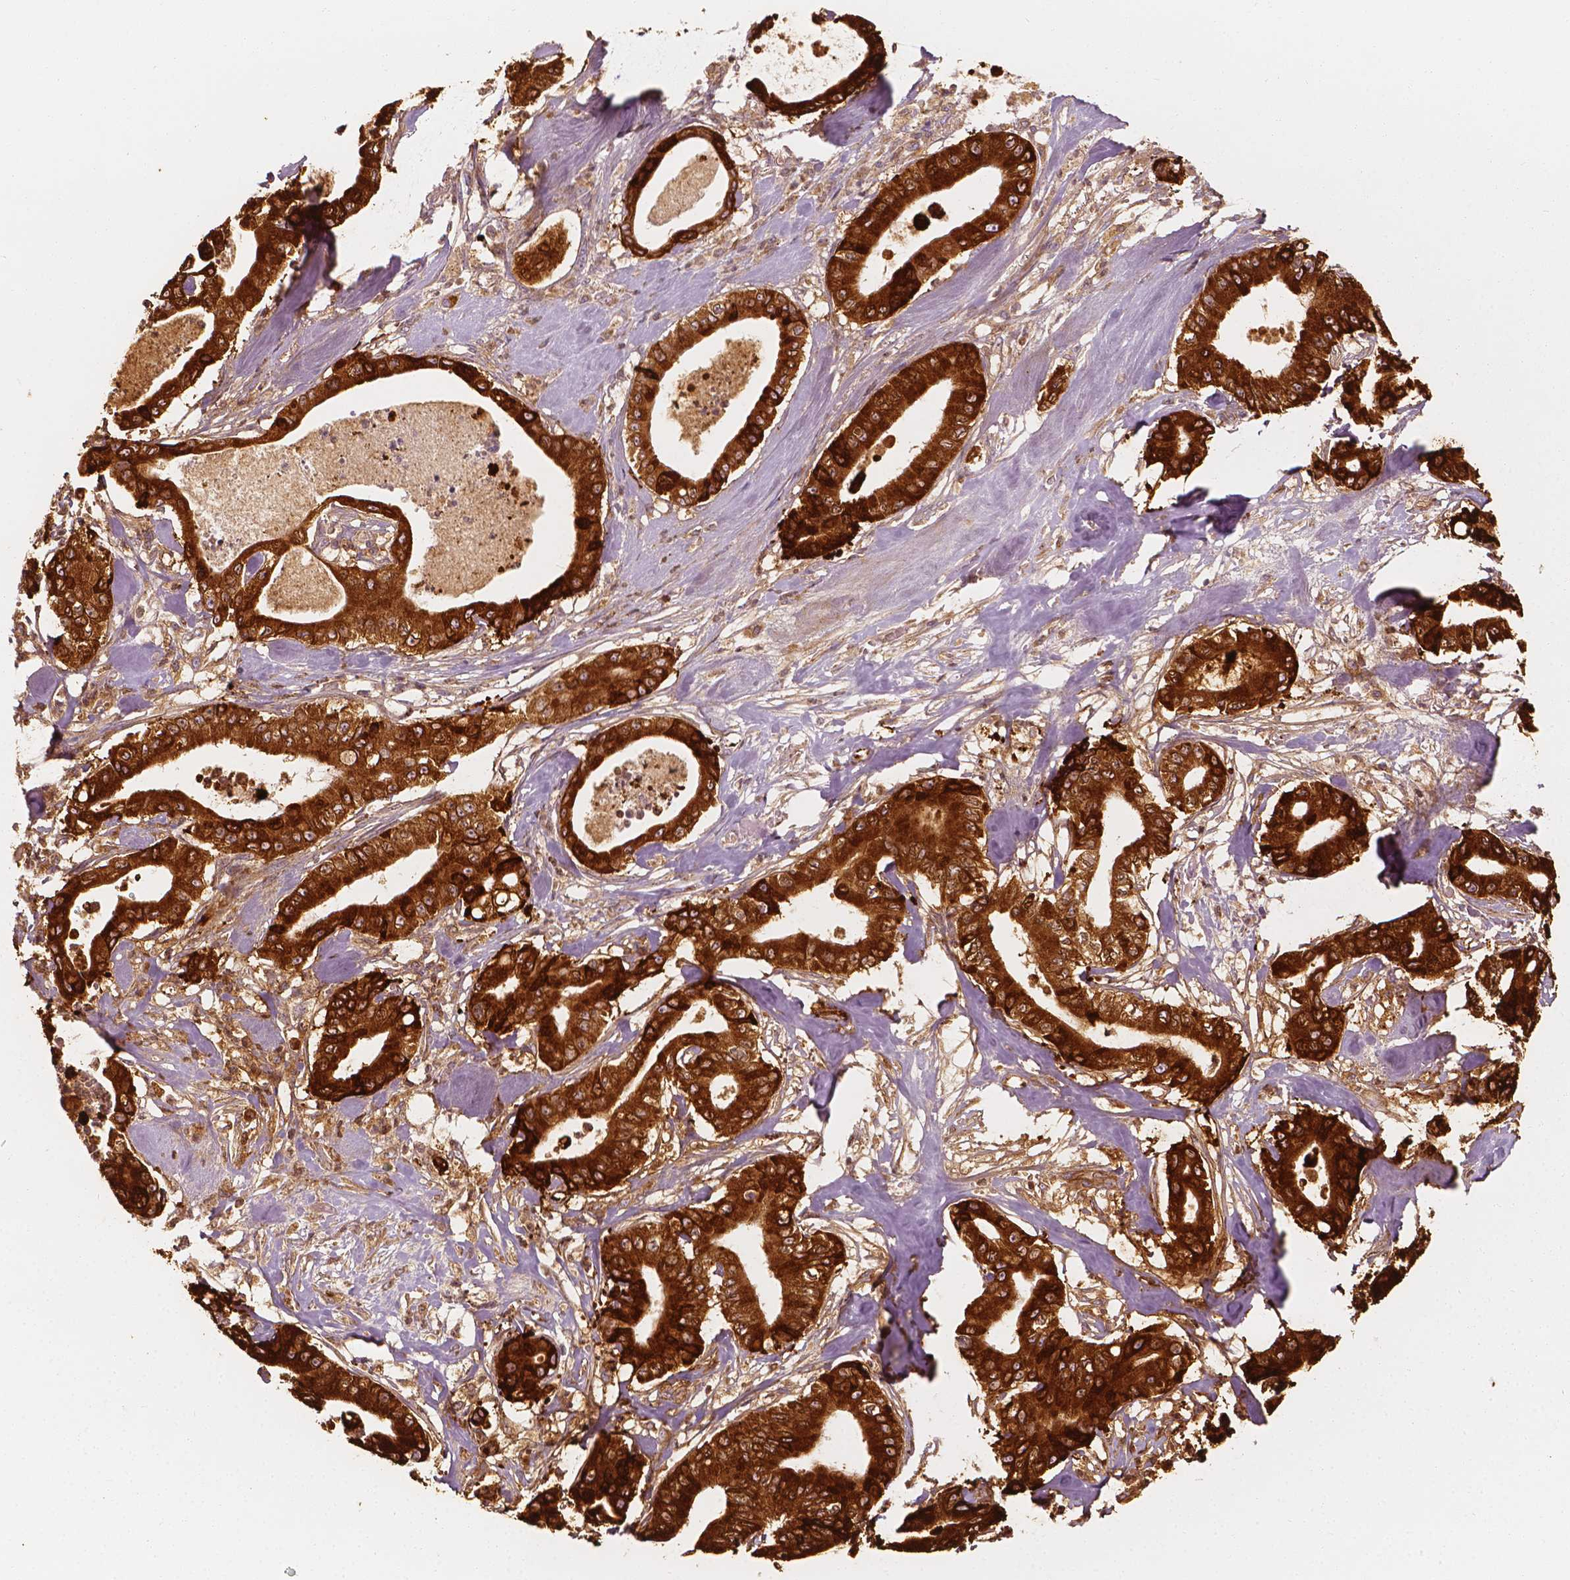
{"staining": {"intensity": "strong", "quantity": ">75%", "location": "cytoplasmic/membranous"}, "tissue": "pancreatic cancer", "cell_type": "Tumor cells", "image_type": "cancer", "snomed": [{"axis": "morphology", "description": "Adenocarcinoma, NOS"}, {"axis": "topography", "description": "Pancreas"}], "caption": "High-magnification brightfield microscopy of pancreatic adenocarcinoma stained with DAB (3,3'-diaminobenzidine) (brown) and counterstained with hematoxylin (blue). tumor cells exhibit strong cytoplasmic/membranous staining is appreciated in approximately>75% of cells. (DAB (3,3'-diaminobenzidine) IHC with brightfield microscopy, high magnification).", "gene": "SHPK", "patient": {"sex": "male", "age": 71}}